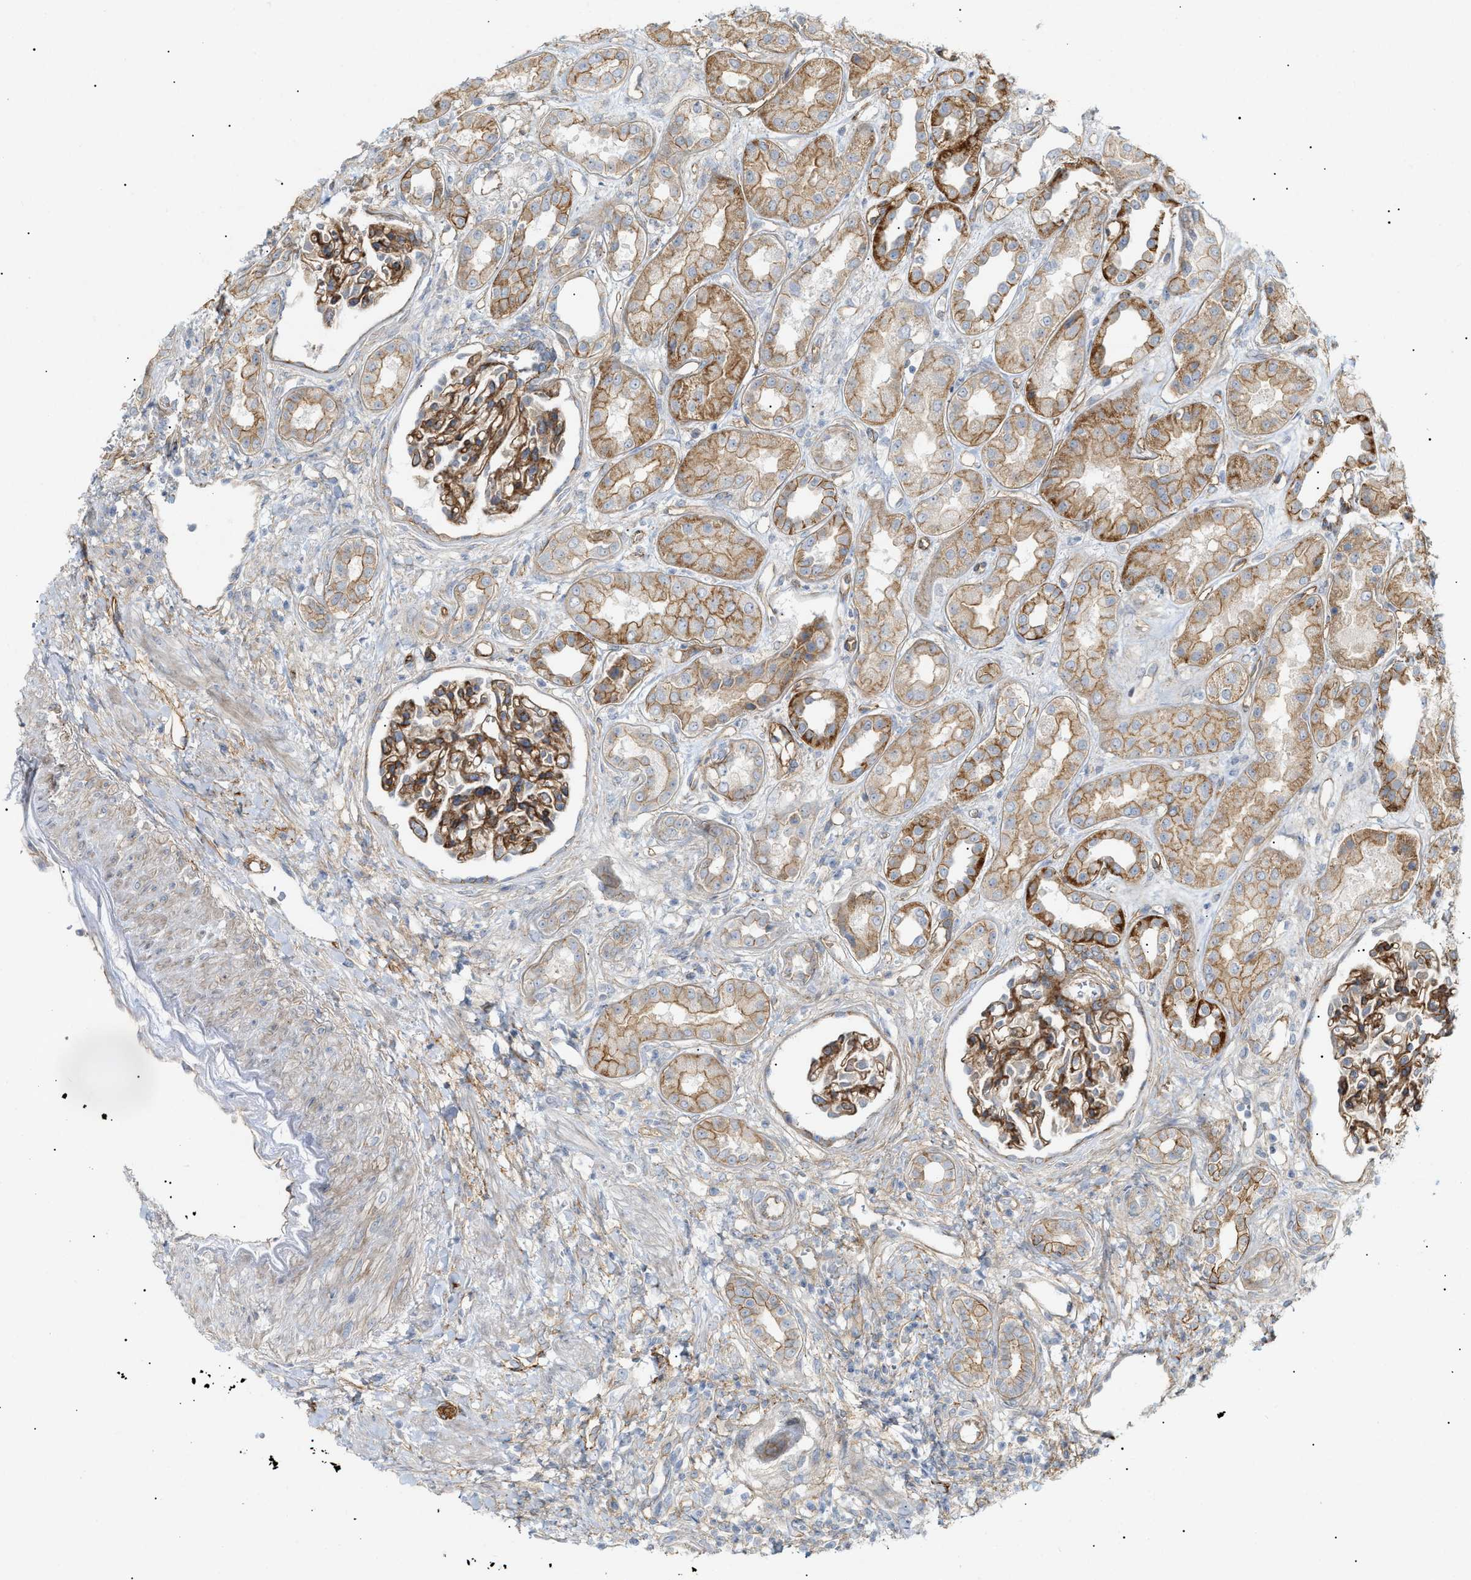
{"staining": {"intensity": "moderate", "quantity": ">75%", "location": "cytoplasmic/membranous"}, "tissue": "kidney", "cell_type": "Cells in glomeruli", "image_type": "normal", "snomed": [{"axis": "morphology", "description": "Normal tissue, NOS"}, {"axis": "topography", "description": "Kidney"}], "caption": "High-power microscopy captured an immunohistochemistry (IHC) photomicrograph of normal kidney, revealing moderate cytoplasmic/membranous positivity in approximately >75% of cells in glomeruli.", "gene": "ZFHX2", "patient": {"sex": "male", "age": 59}}